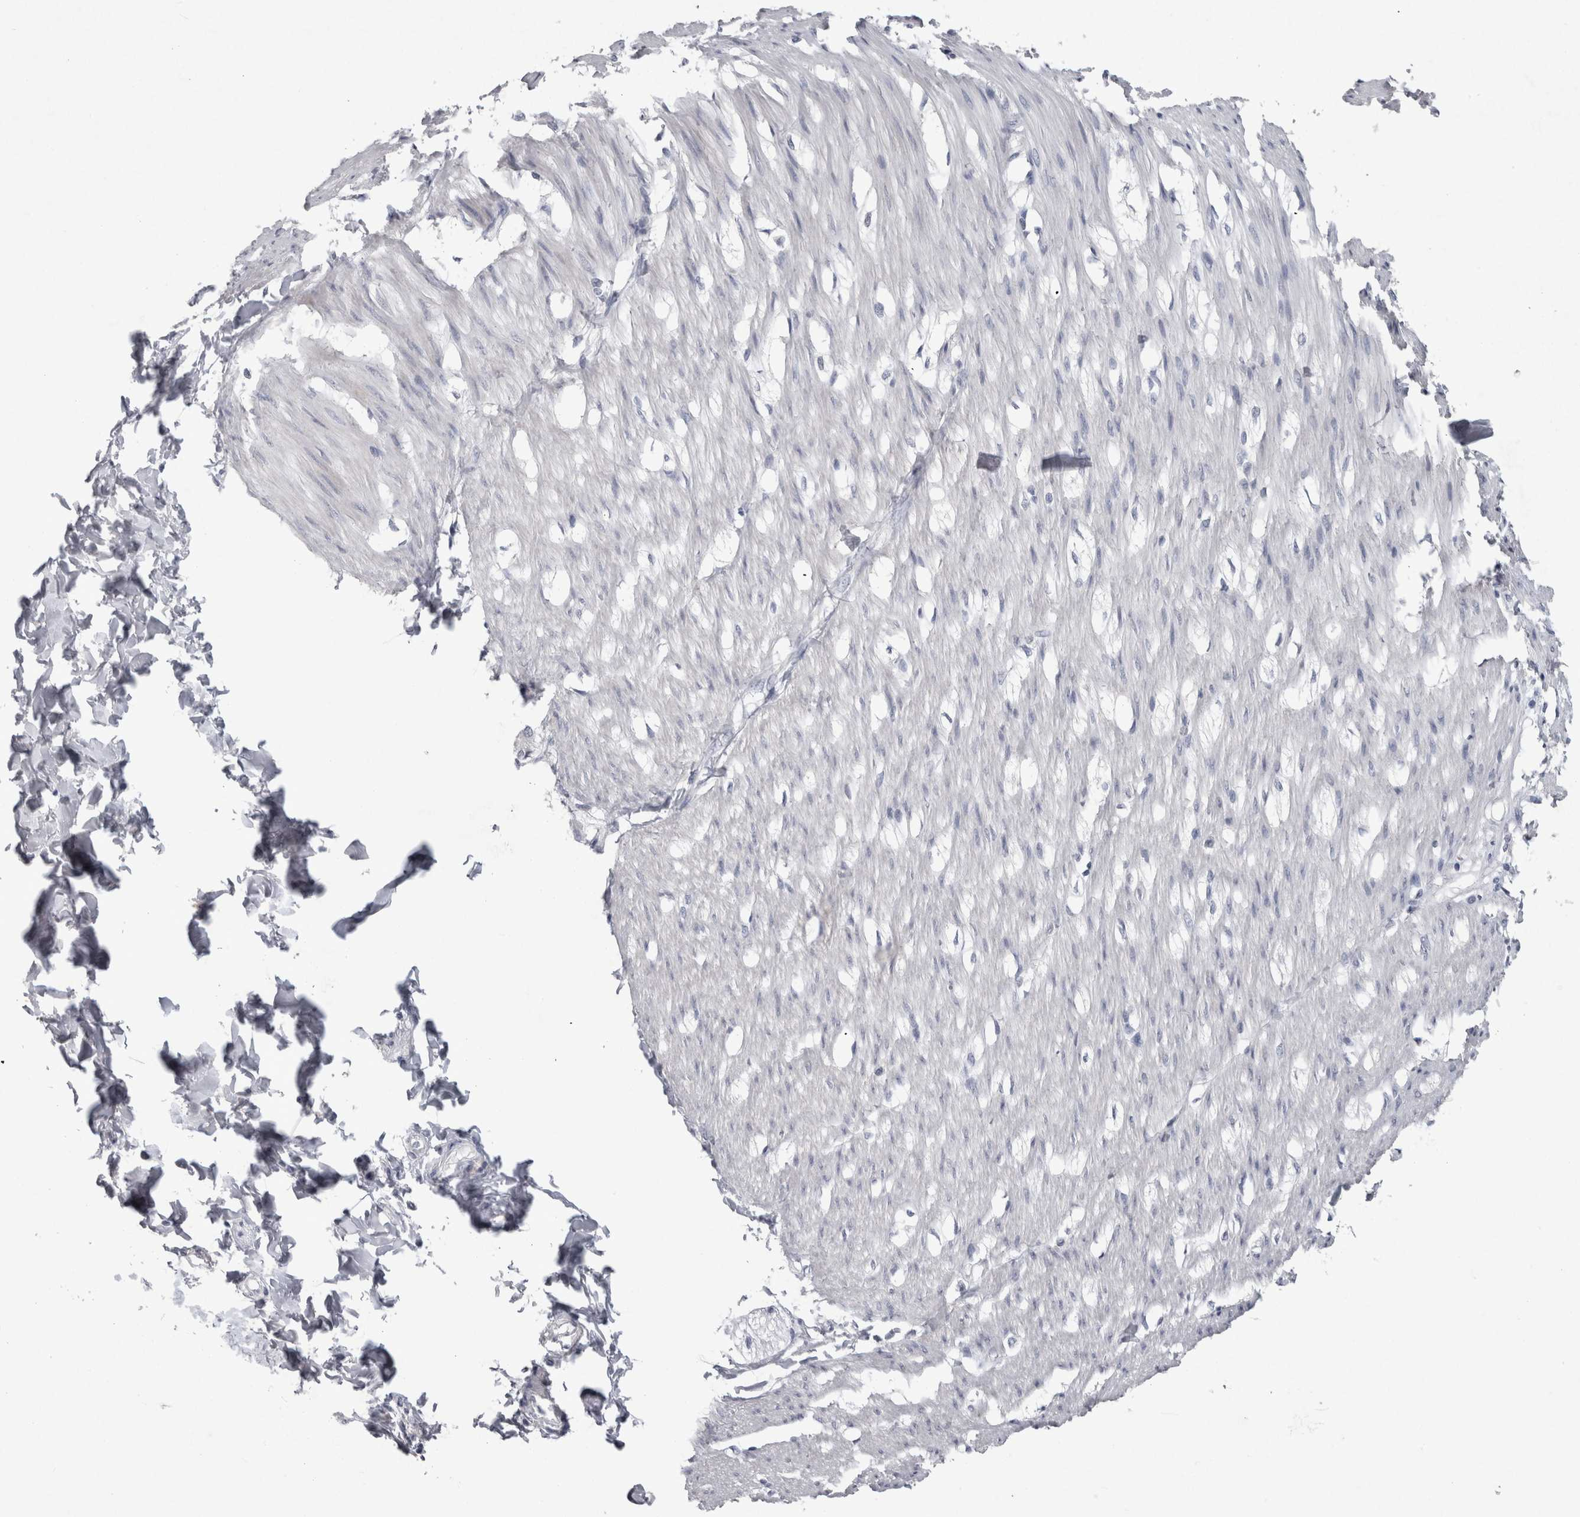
{"staining": {"intensity": "negative", "quantity": "none", "location": "none"}, "tissue": "smooth muscle", "cell_type": "Smooth muscle cells", "image_type": "normal", "snomed": [{"axis": "morphology", "description": "Normal tissue, NOS"}, {"axis": "morphology", "description": "Adenocarcinoma, NOS"}, {"axis": "topography", "description": "Smooth muscle"}, {"axis": "topography", "description": "Colon"}], "caption": "Immunohistochemistry (IHC) photomicrograph of unremarkable smooth muscle: human smooth muscle stained with DAB demonstrates no significant protein positivity in smooth muscle cells.", "gene": "PDX1", "patient": {"sex": "male", "age": 14}}